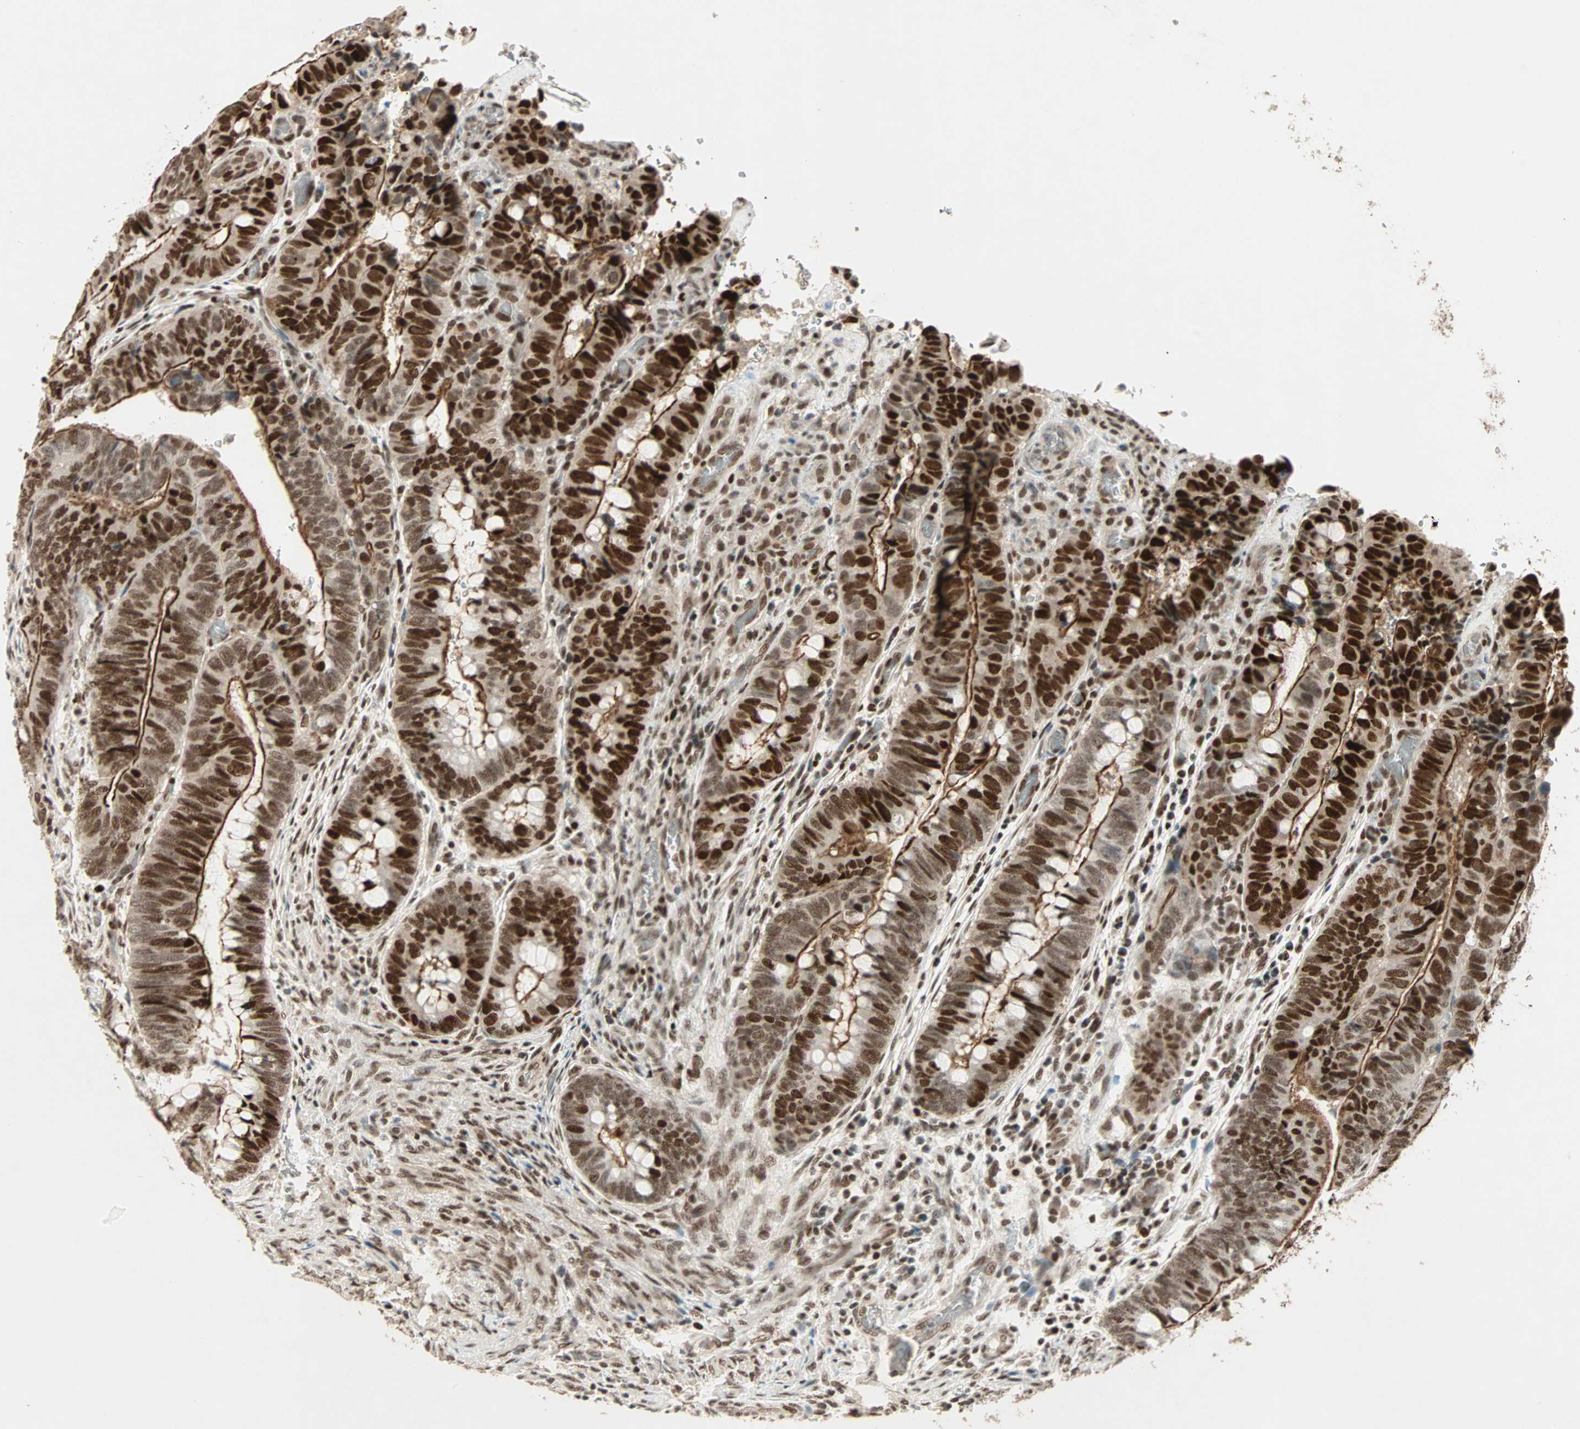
{"staining": {"intensity": "strong", "quantity": ">75%", "location": "cytoplasmic/membranous,nuclear"}, "tissue": "colorectal cancer", "cell_type": "Tumor cells", "image_type": "cancer", "snomed": [{"axis": "morphology", "description": "Normal tissue, NOS"}, {"axis": "morphology", "description": "Adenocarcinoma, NOS"}, {"axis": "topography", "description": "Rectum"}, {"axis": "topography", "description": "Peripheral nerve tissue"}], "caption": "Immunohistochemistry (IHC) micrograph of neoplastic tissue: colorectal cancer (adenocarcinoma) stained using immunohistochemistry exhibits high levels of strong protein expression localized specifically in the cytoplasmic/membranous and nuclear of tumor cells, appearing as a cytoplasmic/membranous and nuclear brown color.", "gene": "MDC1", "patient": {"sex": "male", "age": 92}}